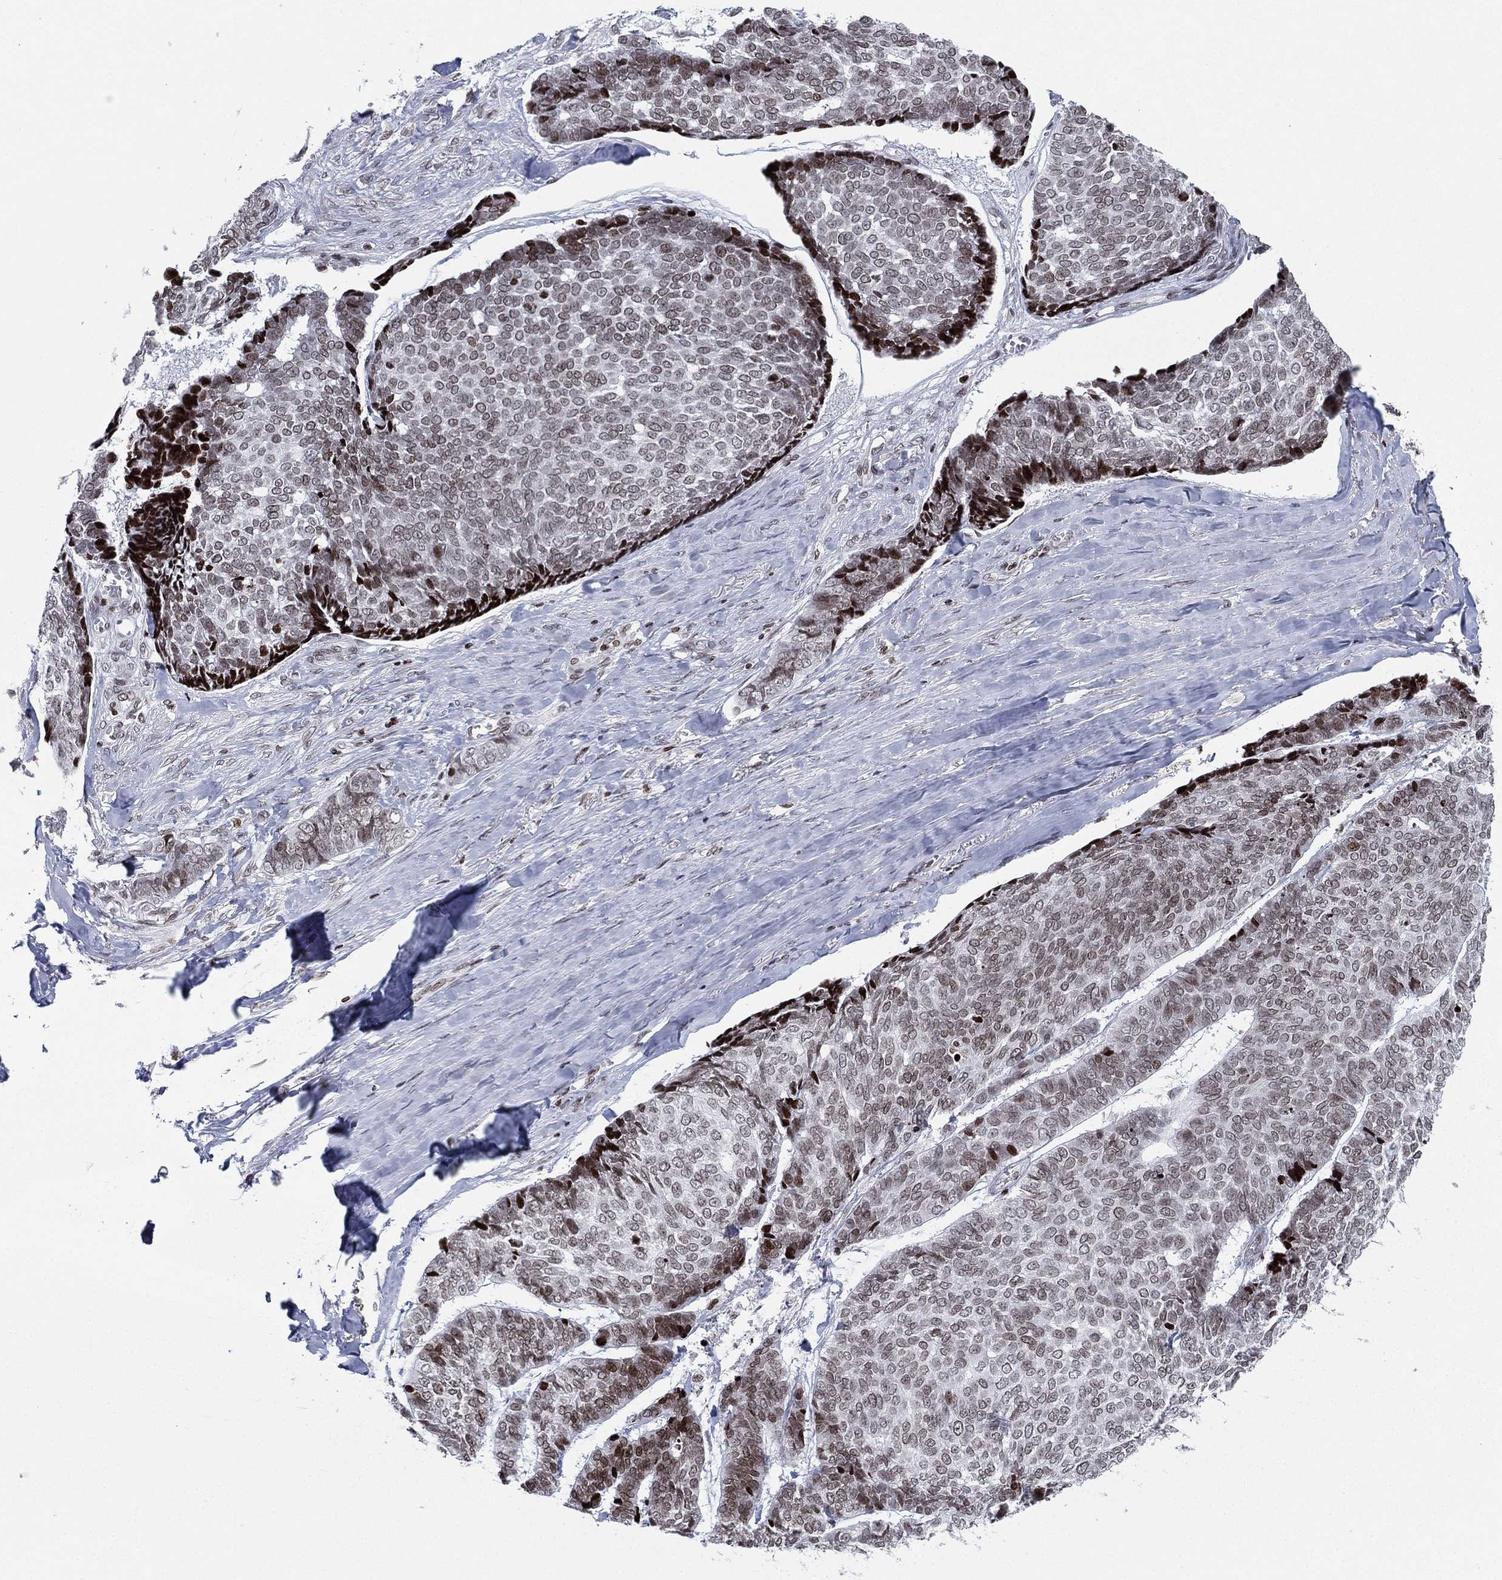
{"staining": {"intensity": "moderate", "quantity": "<25%", "location": "nuclear"}, "tissue": "skin cancer", "cell_type": "Tumor cells", "image_type": "cancer", "snomed": [{"axis": "morphology", "description": "Basal cell carcinoma"}, {"axis": "topography", "description": "Skin"}], "caption": "Moderate nuclear staining for a protein is present in approximately <25% of tumor cells of skin basal cell carcinoma using immunohistochemistry.", "gene": "MFSD14A", "patient": {"sex": "male", "age": 86}}